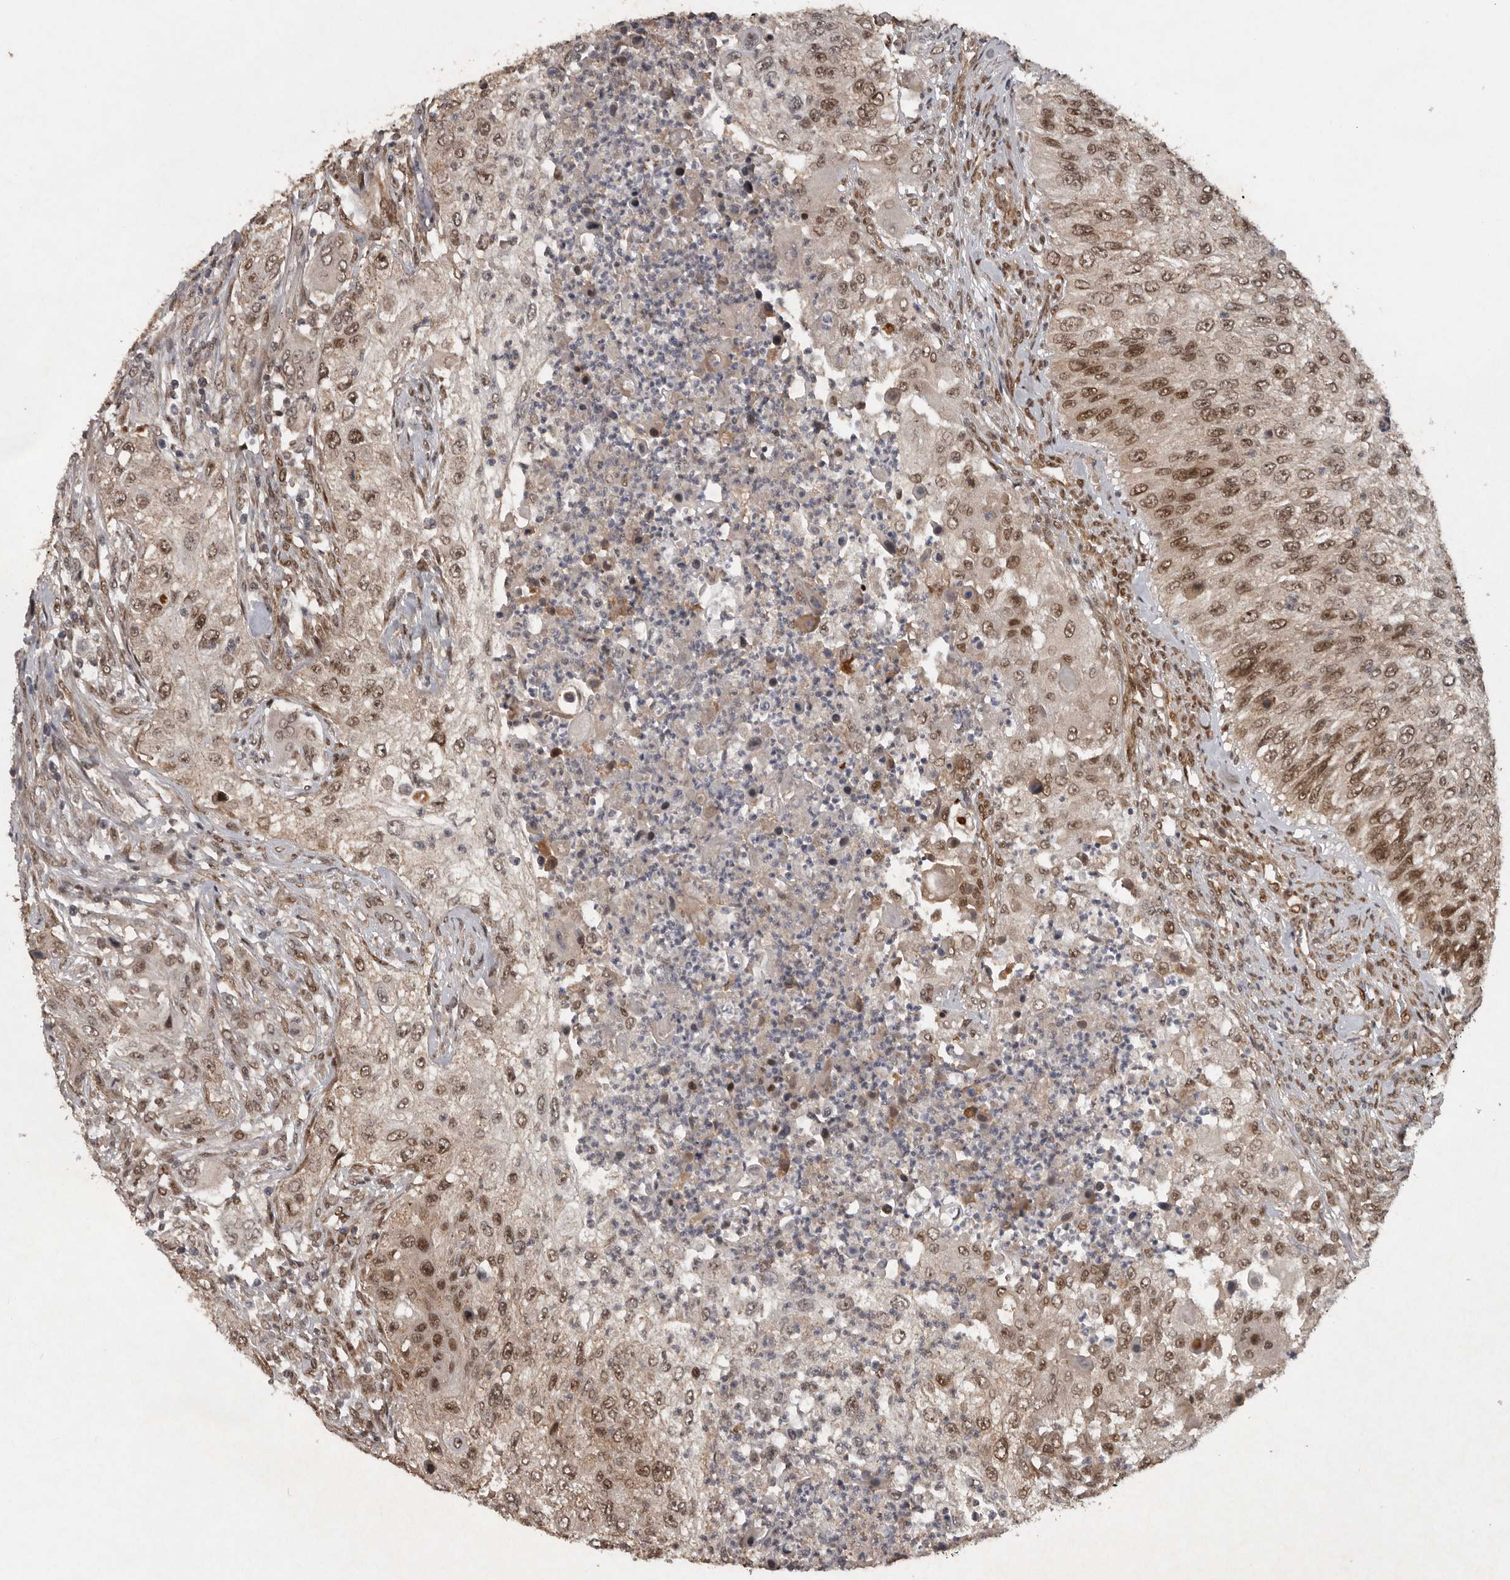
{"staining": {"intensity": "moderate", "quantity": ">75%", "location": "nuclear"}, "tissue": "urothelial cancer", "cell_type": "Tumor cells", "image_type": "cancer", "snomed": [{"axis": "morphology", "description": "Urothelial carcinoma, High grade"}, {"axis": "topography", "description": "Urinary bladder"}], "caption": "Tumor cells reveal medium levels of moderate nuclear expression in about >75% of cells in human urothelial carcinoma (high-grade).", "gene": "CDC27", "patient": {"sex": "female", "age": 60}}